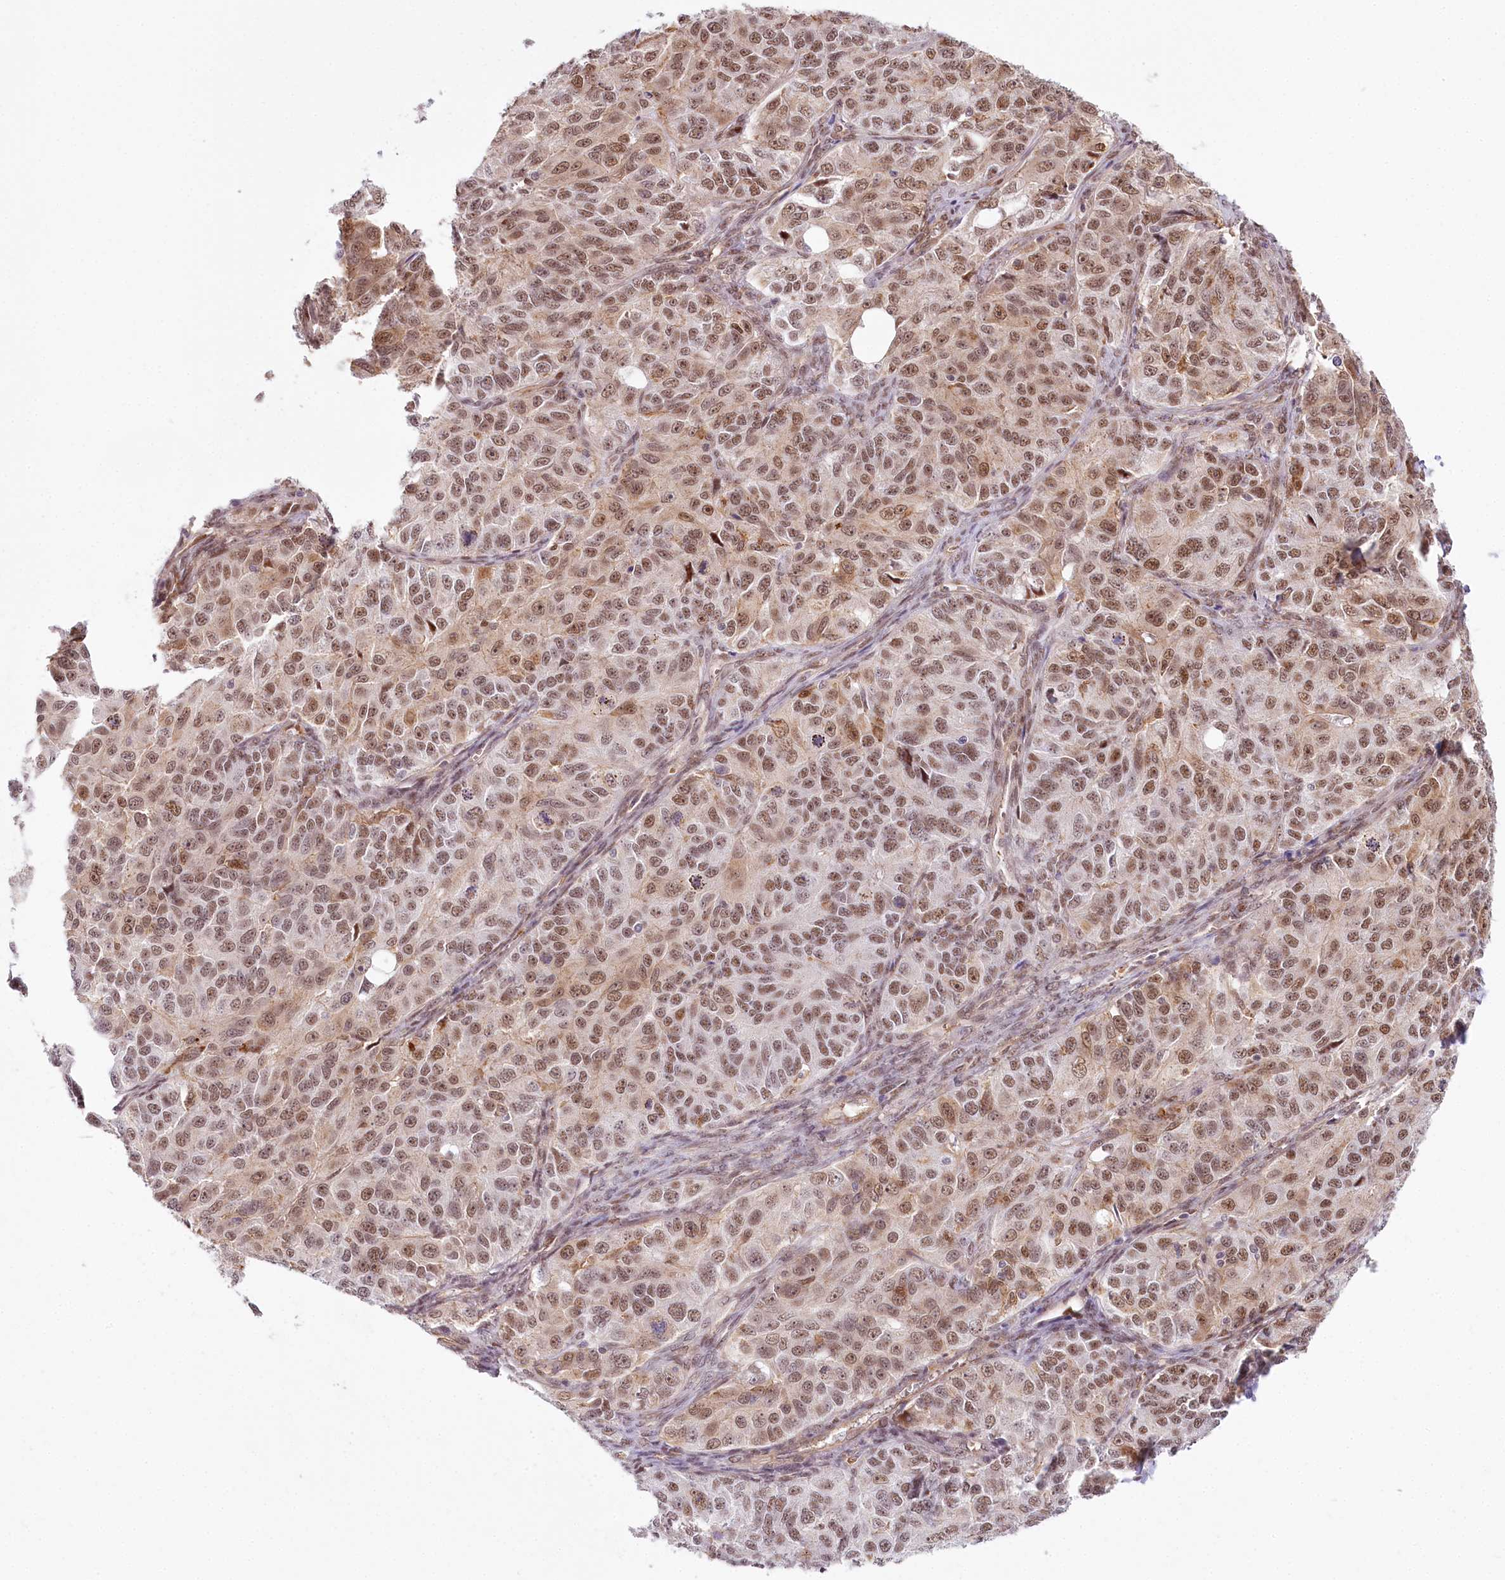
{"staining": {"intensity": "moderate", "quantity": ">75%", "location": "nuclear"}, "tissue": "ovarian cancer", "cell_type": "Tumor cells", "image_type": "cancer", "snomed": [{"axis": "morphology", "description": "Carcinoma, endometroid"}, {"axis": "topography", "description": "Ovary"}], "caption": "DAB (3,3'-diaminobenzidine) immunohistochemical staining of endometroid carcinoma (ovarian) shows moderate nuclear protein positivity in approximately >75% of tumor cells. The staining was performed using DAB, with brown indicating positive protein expression. Nuclei are stained blue with hematoxylin.", "gene": "TUBGCP2", "patient": {"sex": "female", "age": 51}}